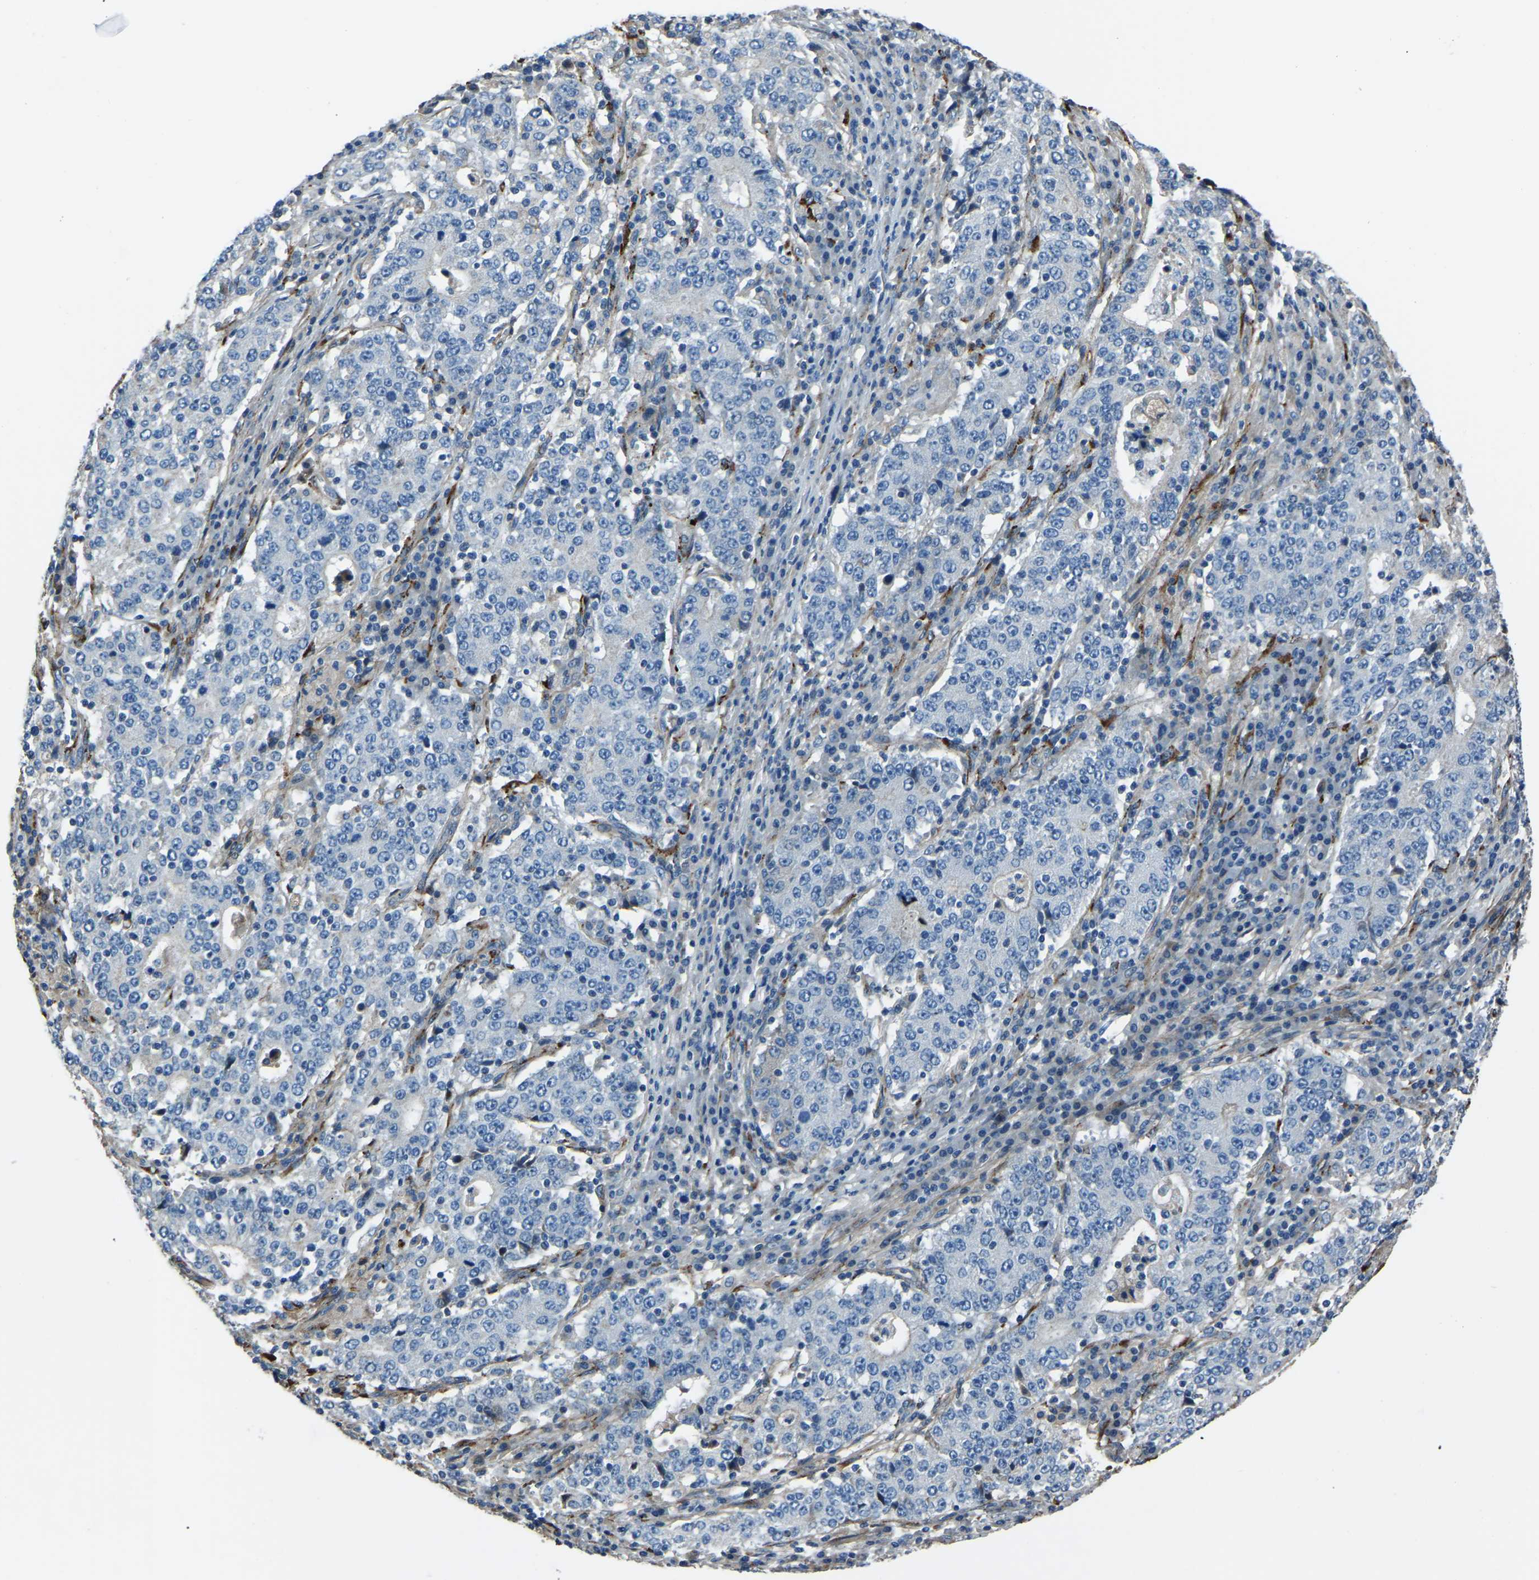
{"staining": {"intensity": "negative", "quantity": "none", "location": "none"}, "tissue": "stomach cancer", "cell_type": "Tumor cells", "image_type": "cancer", "snomed": [{"axis": "morphology", "description": "Adenocarcinoma, NOS"}, {"axis": "topography", "description": "Stomach"}], "caption": "Tumor cells show no significant staining in adenocarcinoma (stomach).", "gene": "COL3A1", "patient": {"sex": "male", "age": 59}}